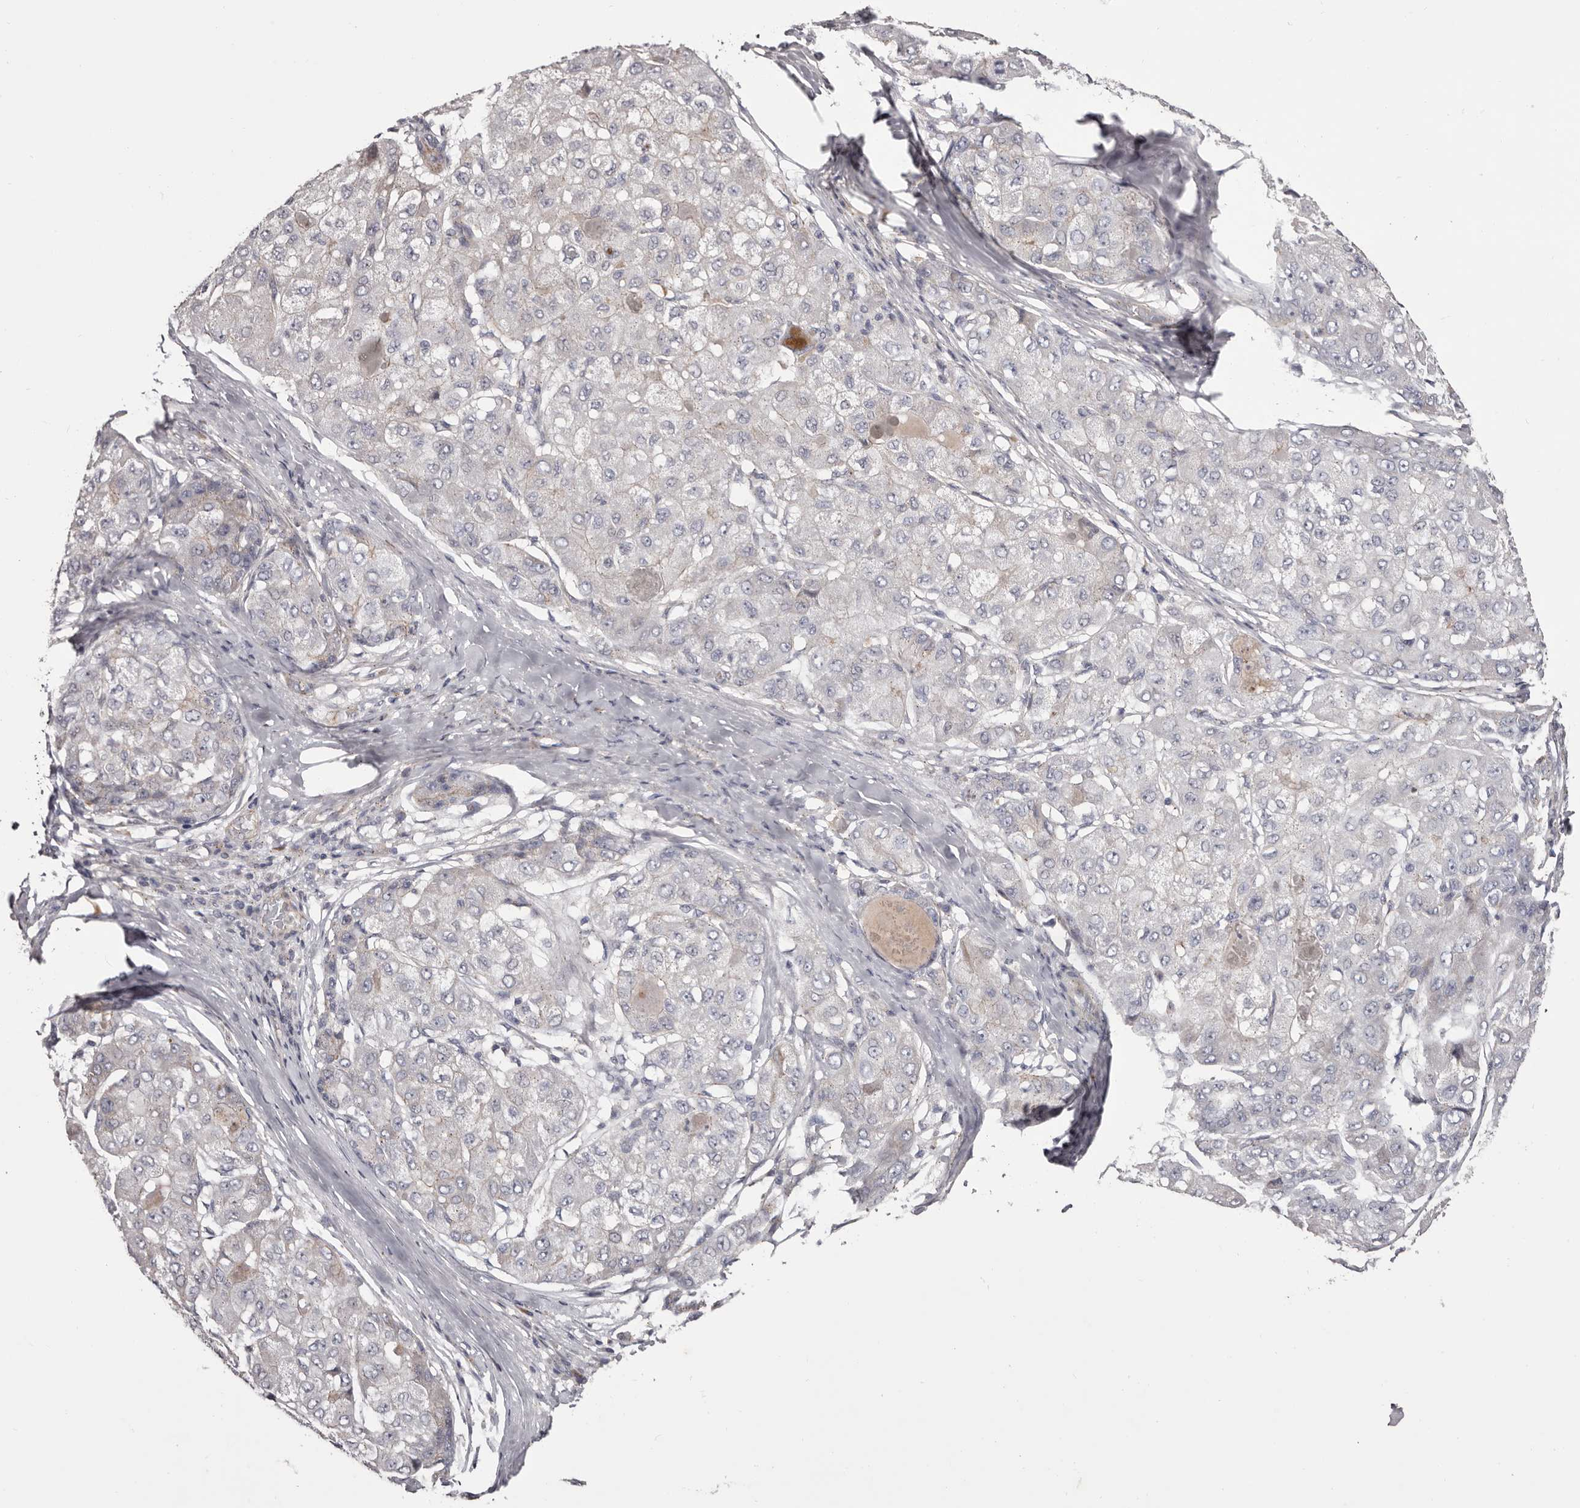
{"staining": {"intensity": "negative", "quantity": "none", "location": "none"}, "tissue": "liver cancer", "cell_type": "Tumor cells", "image_type": "cancer", "snomed": [{"axis": "morphology", "description": "Carcinoma, Hepatocellular, NOS"}, {"axis": "topography", "description": "Liver"}], "caption": "Immunohistochemical staining of human liver cancer reveals no significant expression in tumor cells.", "gene": "PEG10", "patient": {"sex": "male", "age": 80}}